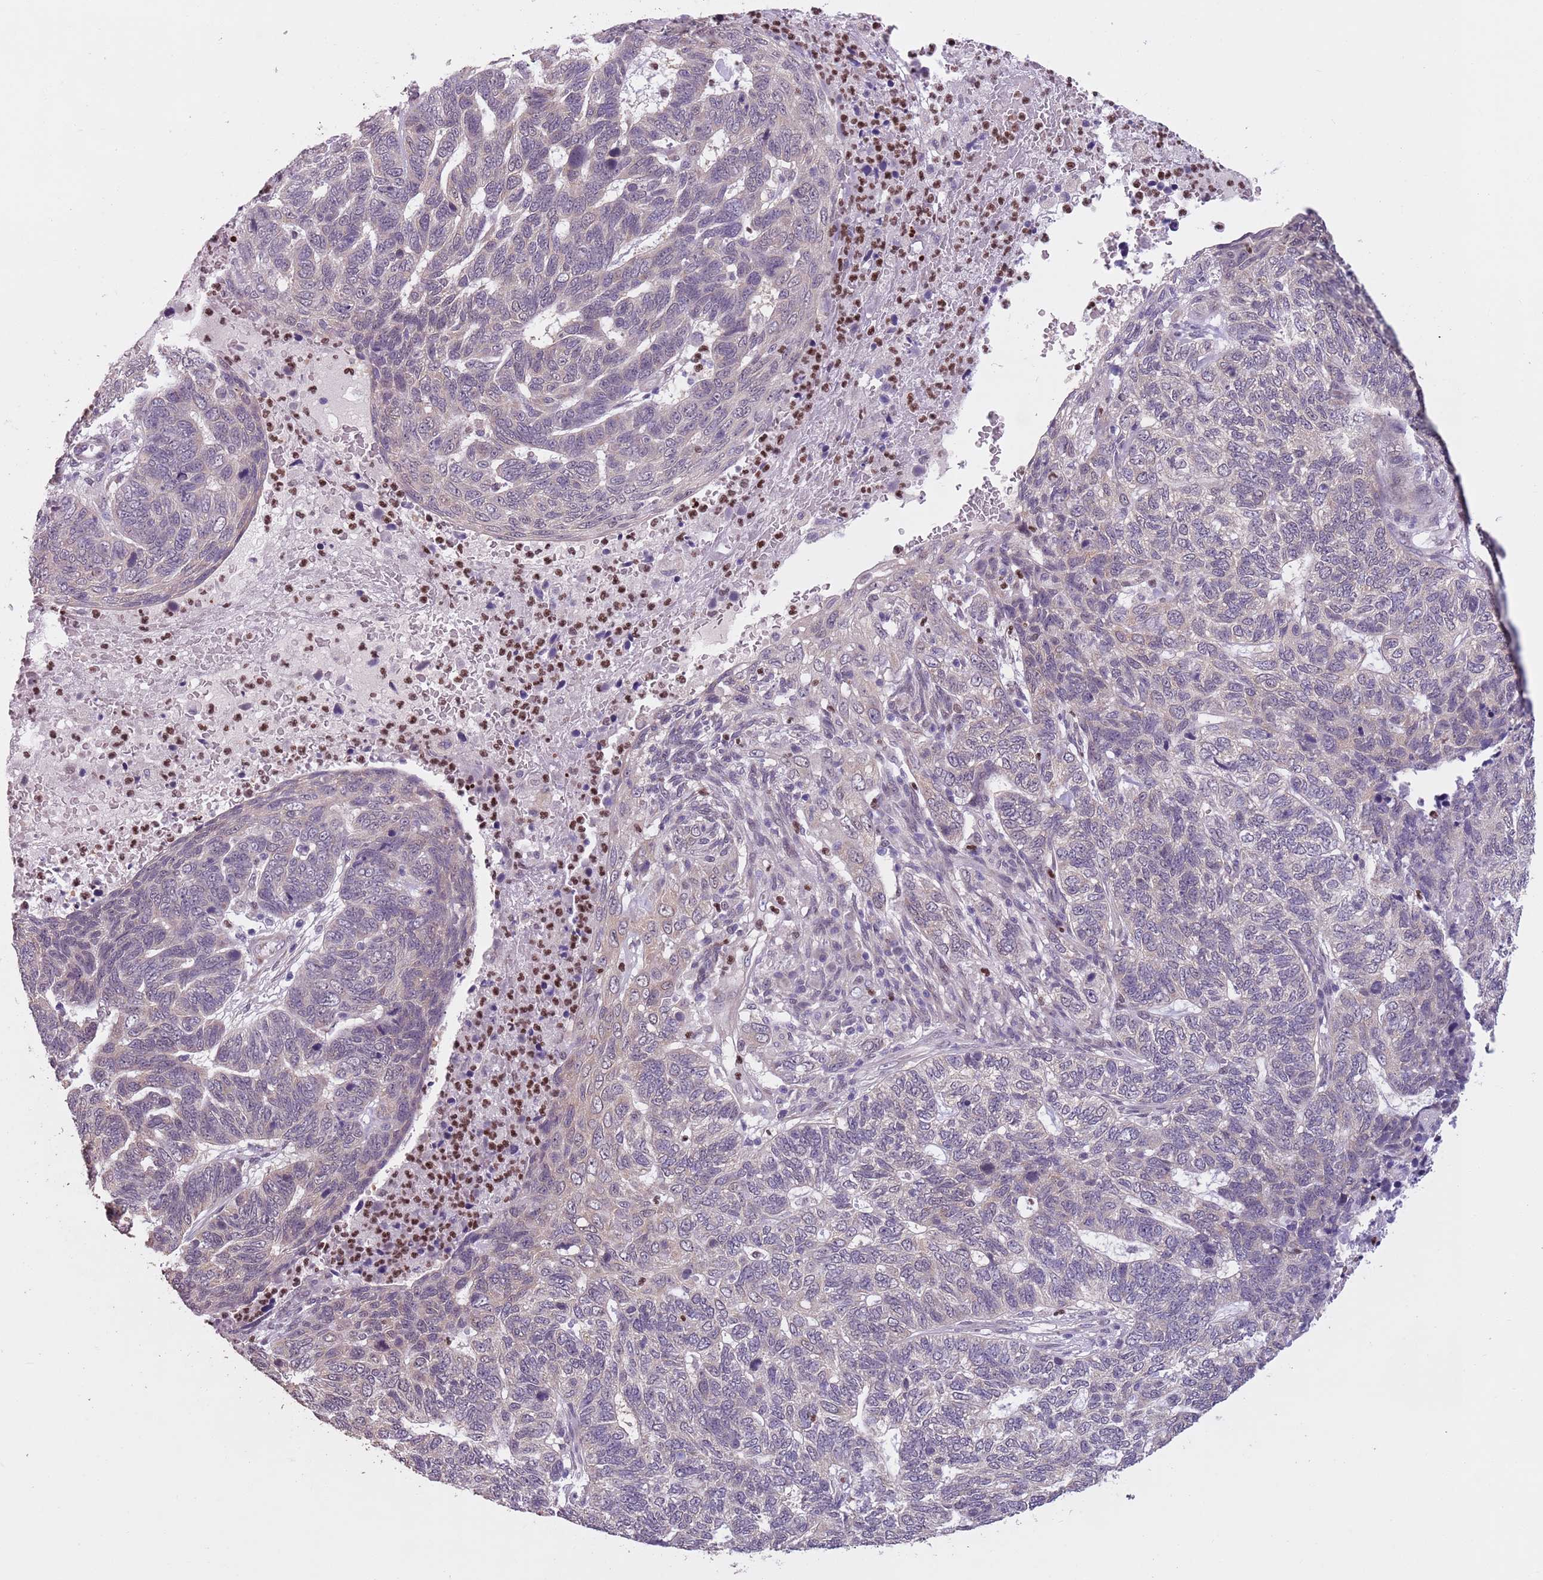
{"staining": {"intensity": "negative", "quantity": "none", "location": "none"}, "tissue": "skin cancer", "cell_type": "Tumor cells", "image_type": "cancer", "snomed": [{"axis": "morphology", "description": "Basal cell carcinoma"}, {"axis": "topography", "description": "Skin"}], "caption": "Immunohistochemistry micrograph of neoplastic tissue: human skin cancer (basal cell carcinoma) stained with DAB reveals no significant protein positivity in tumor cells.", "gene": "ADCY7", "patient": {"sex": "female", "age": 65}}